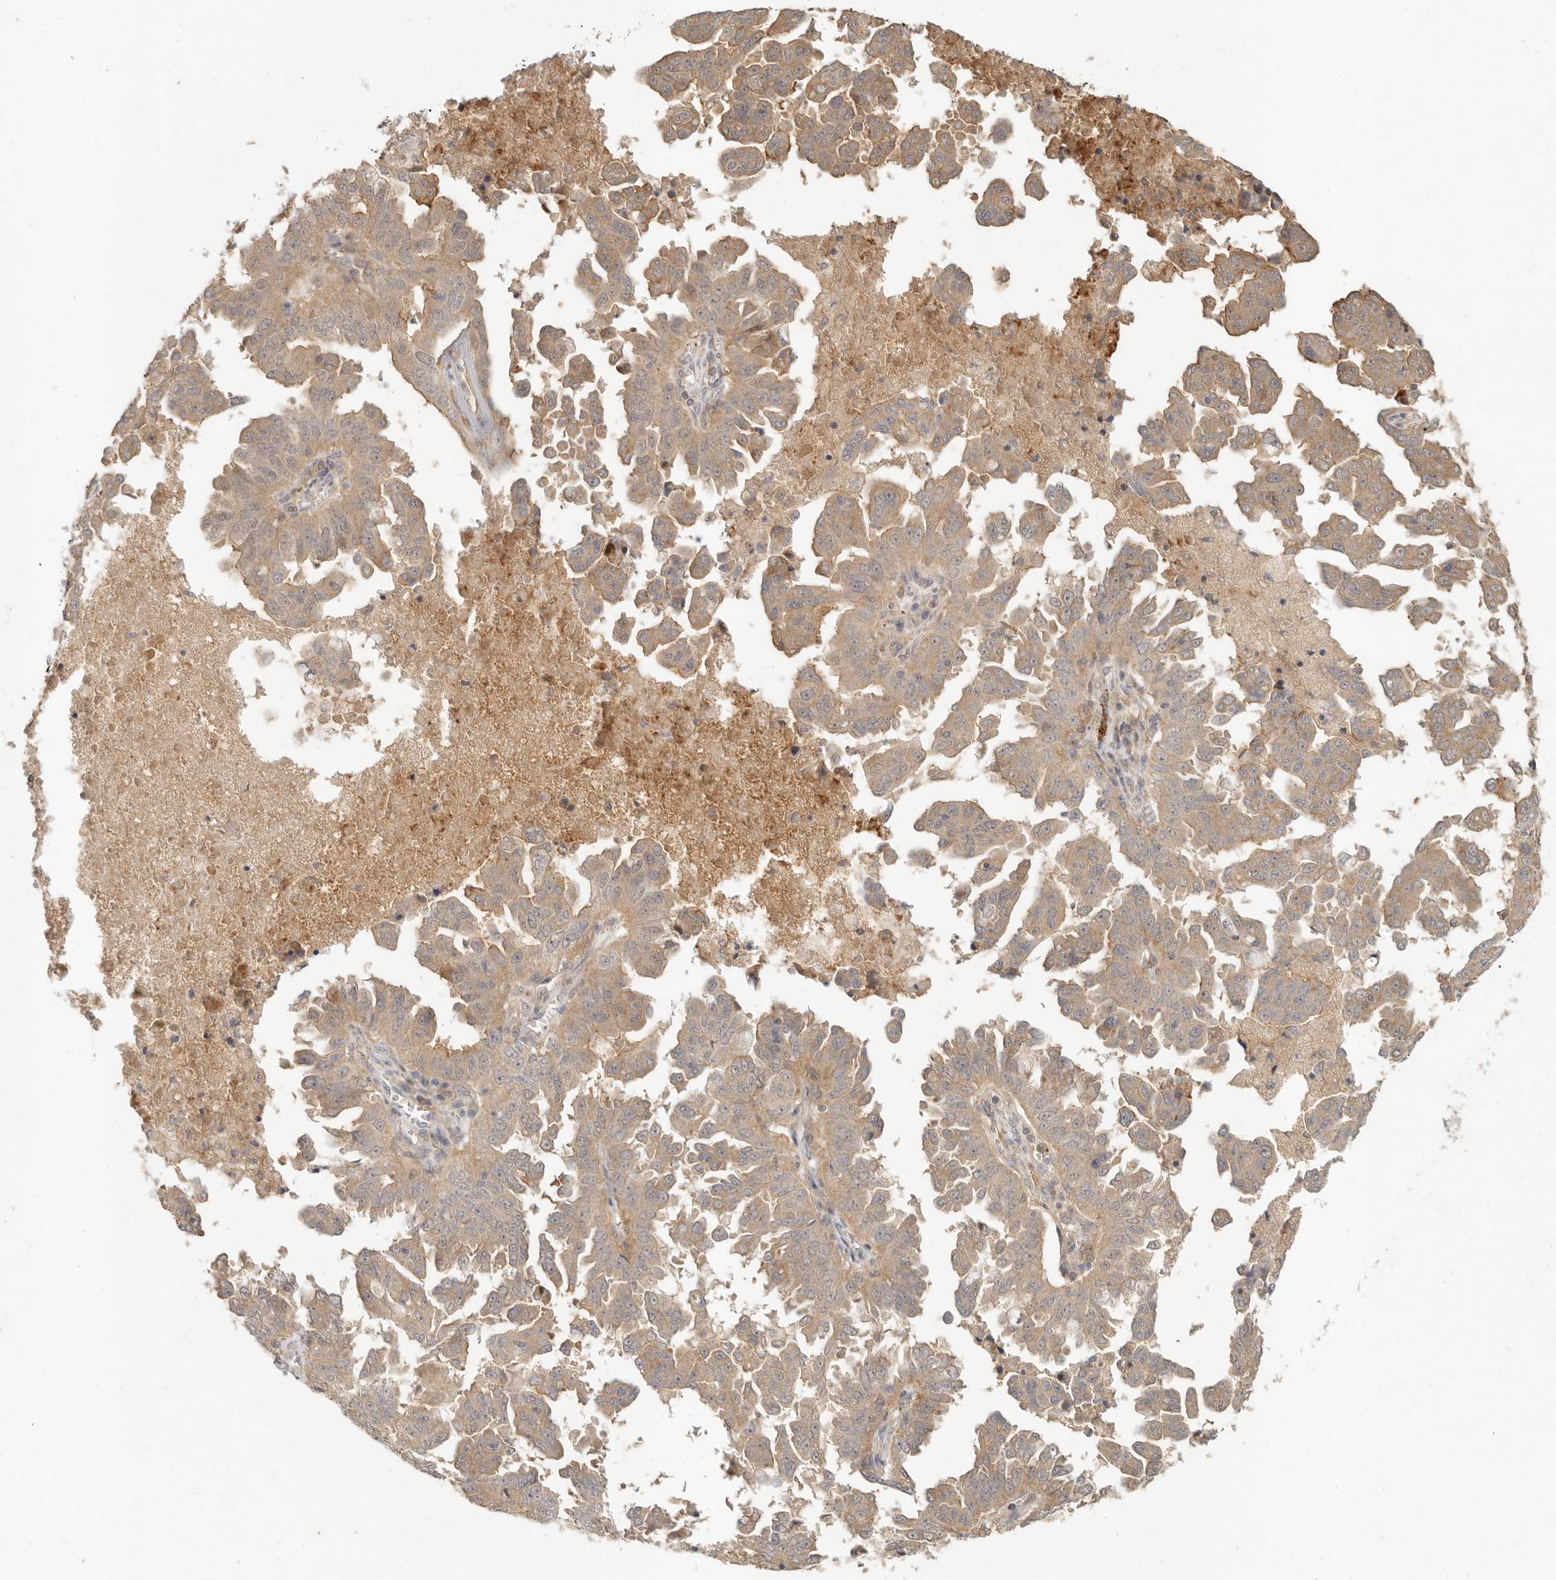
{"staining": {"intensity": "weak", "quantity": ">75%", "location": "cytoplasmic/membranous"}, "tissue": "ovarian cancer", "cell_type": "Tumor cells", "image_type": "cancer", "snomed": [{"axis": "morphology", "description": "Carcinoma, endometroid"}, {"axis": "topography", "description": "Ovary"}], "caption": "A low amount of weak cytoplasmic/membranous positivity is present in about >75% of tumor cells in endometroid carcinoma (ovarian) tissue.", "gene": "VIPR1", "patient": {"sex": "female", "age": 62}}